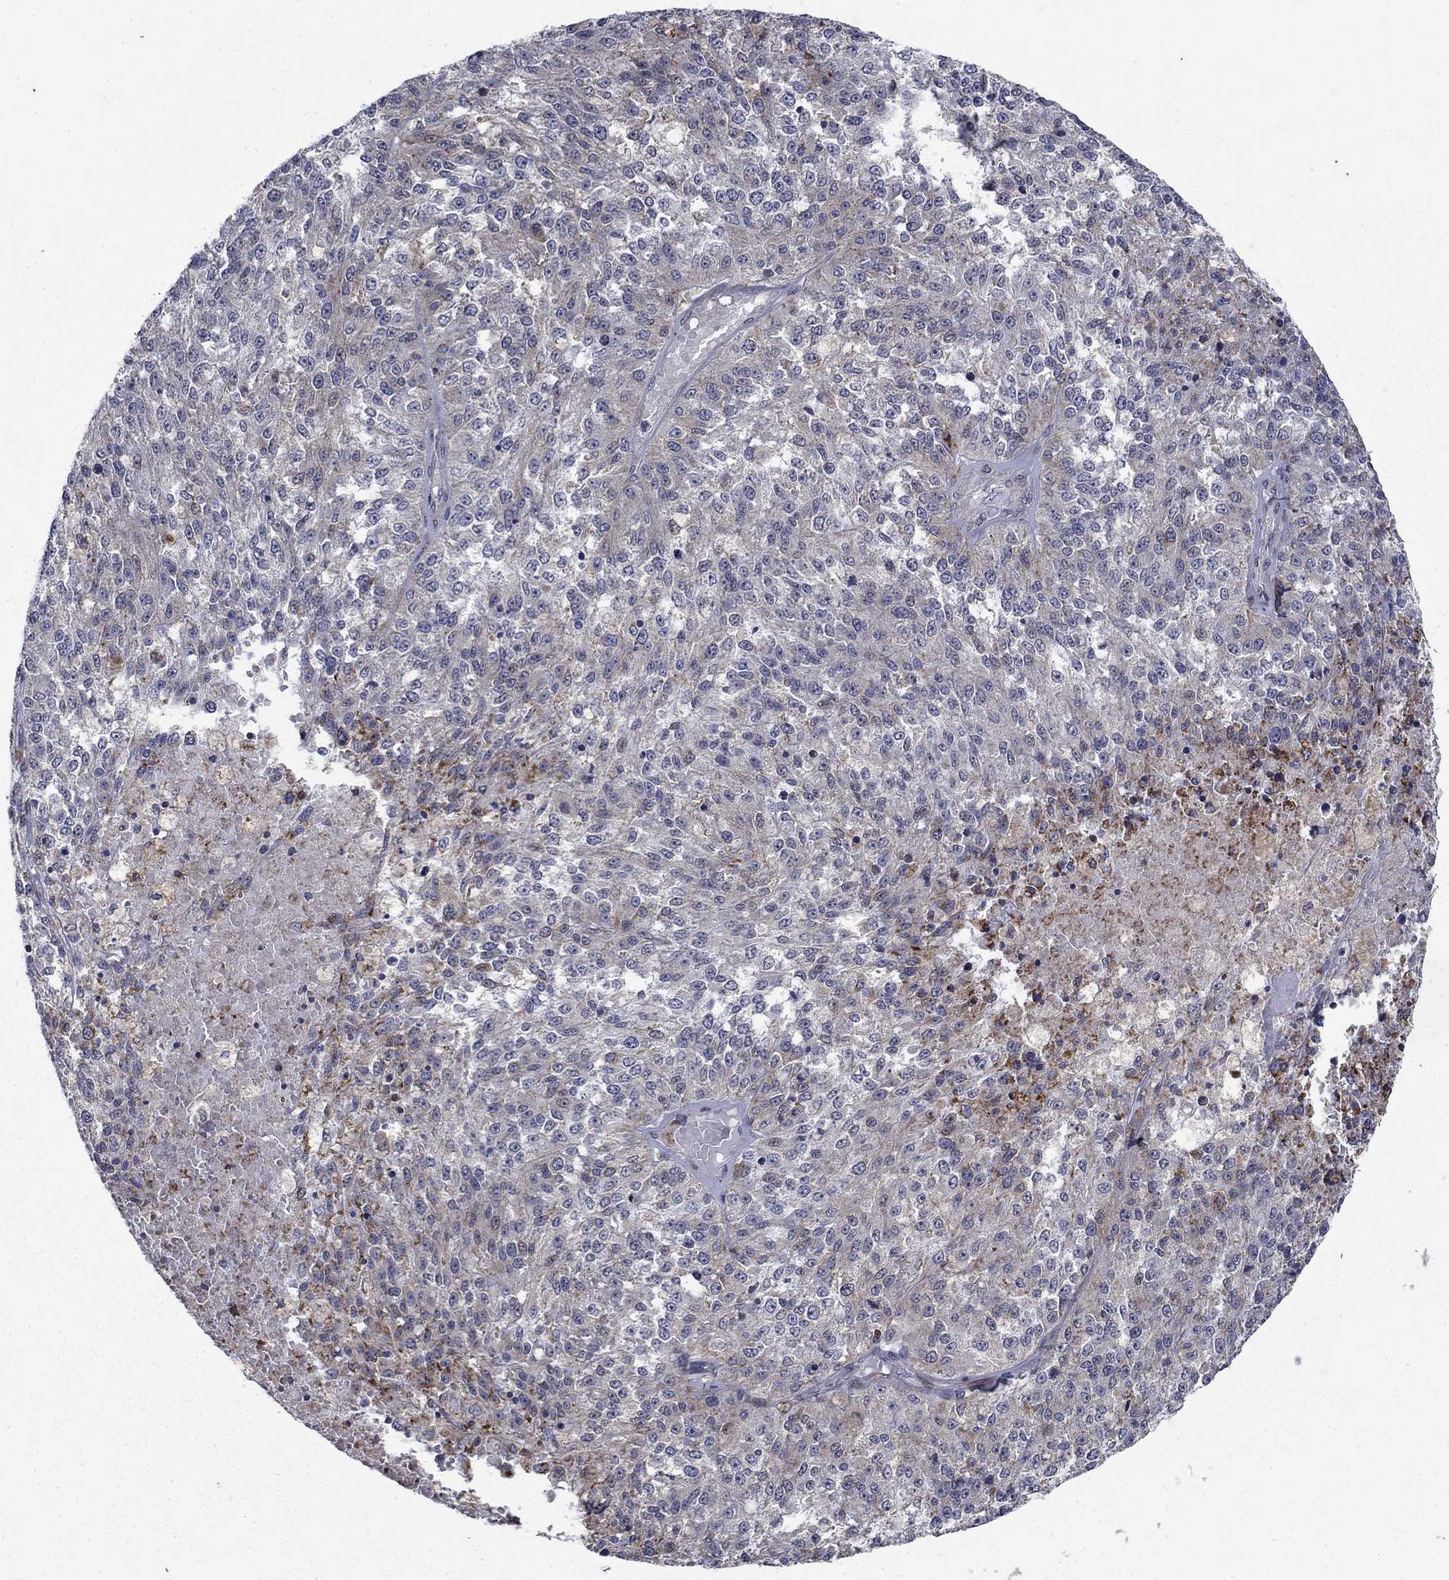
{"staining": {"intensity": "moderate", "quantity": "<25%", "location": "cytoplasmic/membranous"}, "tissue": "melanoma", "cell_type": "Tumor cells", "image_type": "cancer", "snomed": [{"axis": "morphology", "description": "Malignant melanoma, Metastatic site"}, {"axis": "topography", "description": "Lymph node"}], "caption": "Malignant melanoma (metastatic site) stained with immunohistochemistry (IHC) demonstrates moderate cytoplasmic/membranous staining in approximately <25% of tumor cells.", "gene": "DHRS7", "patient": {"sex": "female", "age": 64}}